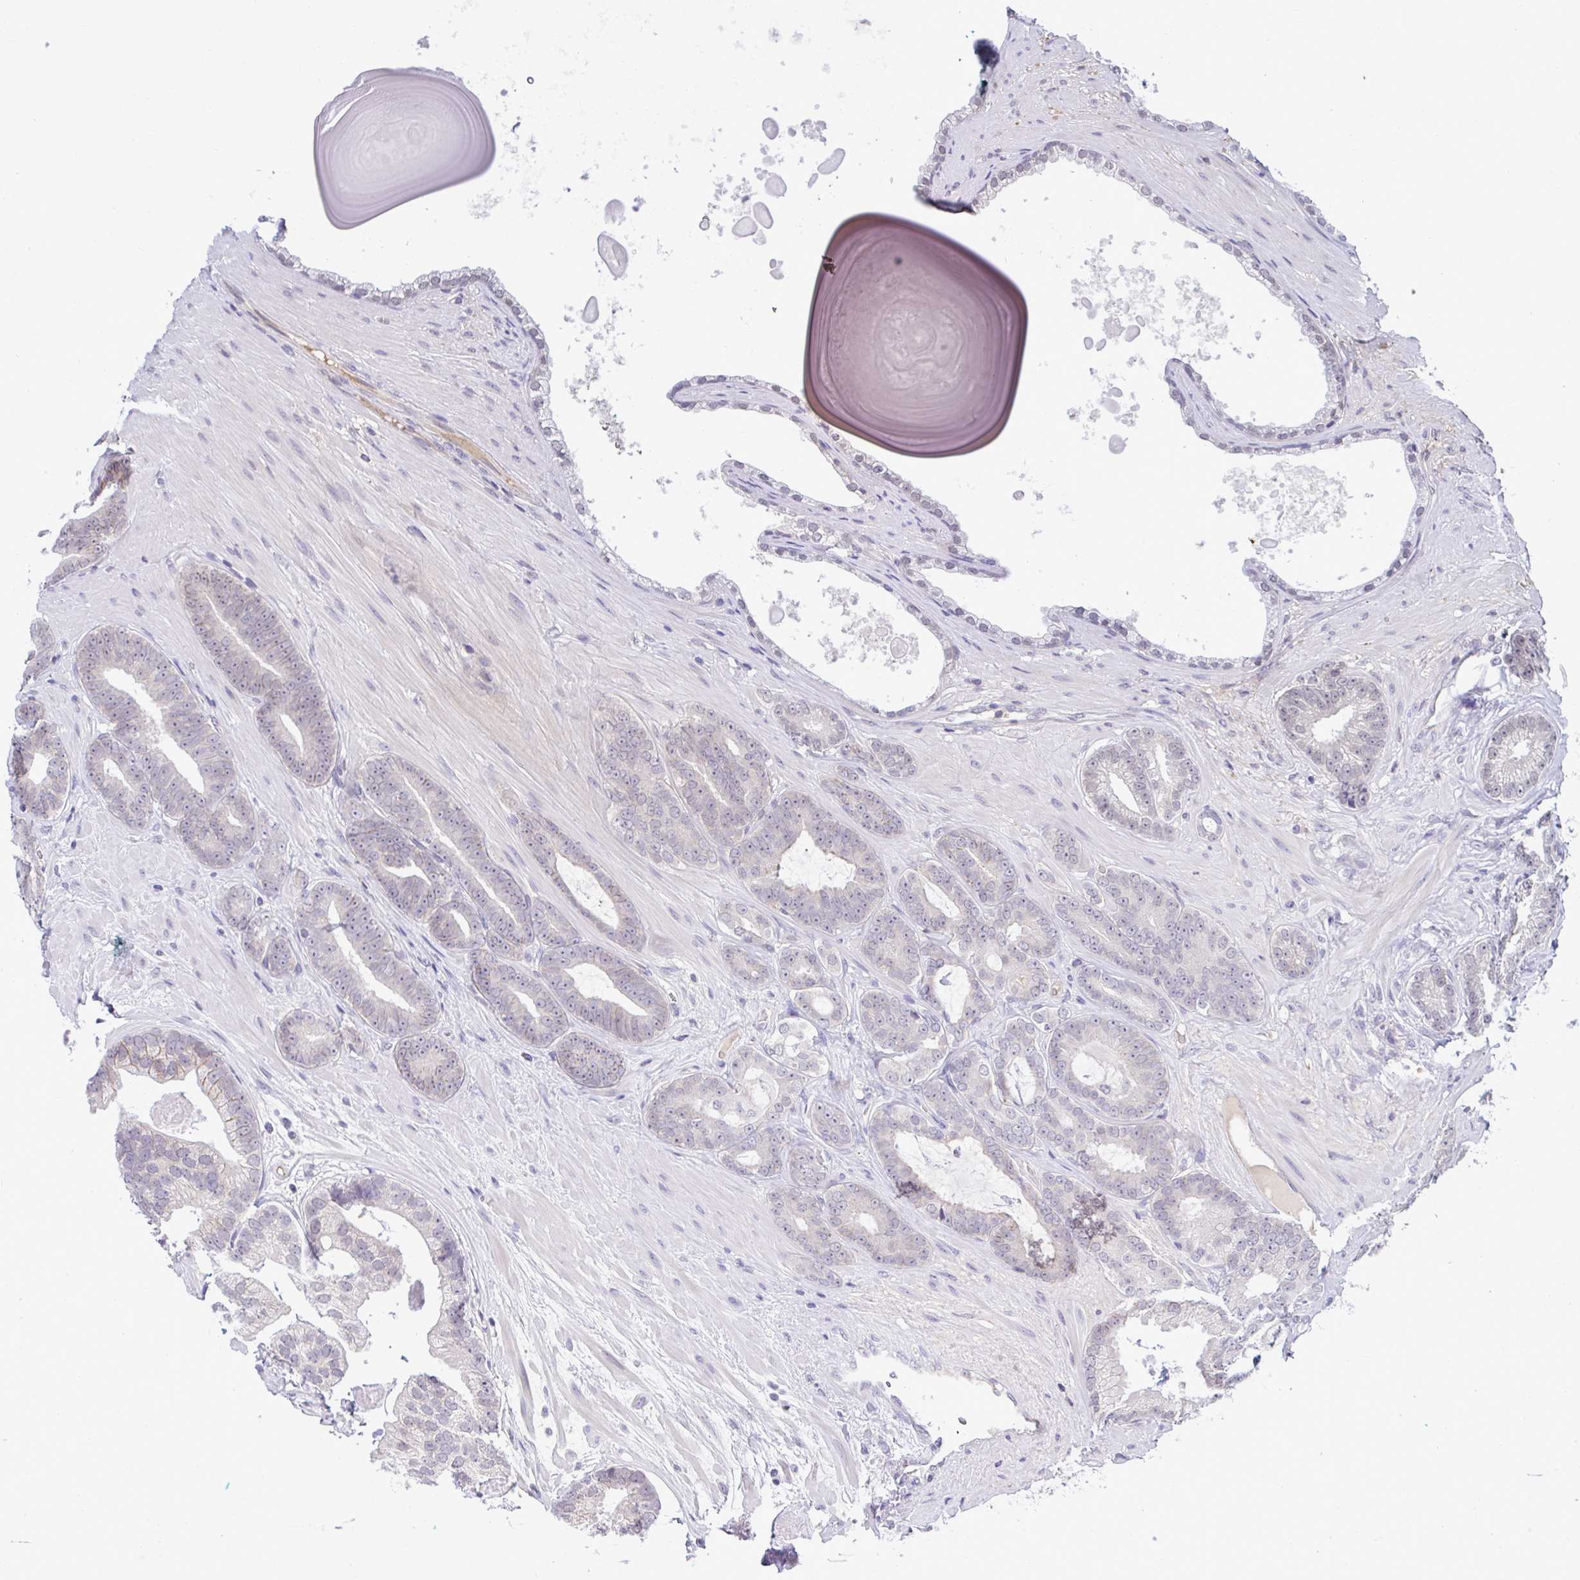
{"staining": {"intensity": "weak", "quantity": "<25%", "location": "cytoplasmic/membranous"}, "tissue": "prostate cancer", "cell_type": "Tumor cells", "image_type": "cancer", "snomed": [{"axis": "morphology", "description": "Adenocarcinoma, Low grade"}, {"axis": "topography", "description": "Prostate"}], "caption": "The photomicrograph displays no significant staining in tumor cells of prostate cancer (low-grade adenocarcinoma). (Brightfield microscopy of DAB (3,3'-diaminobenzidine) IHC at high magnification).", "gene": "C9orf64", "patient": {"sex": "male", "age": 61}}